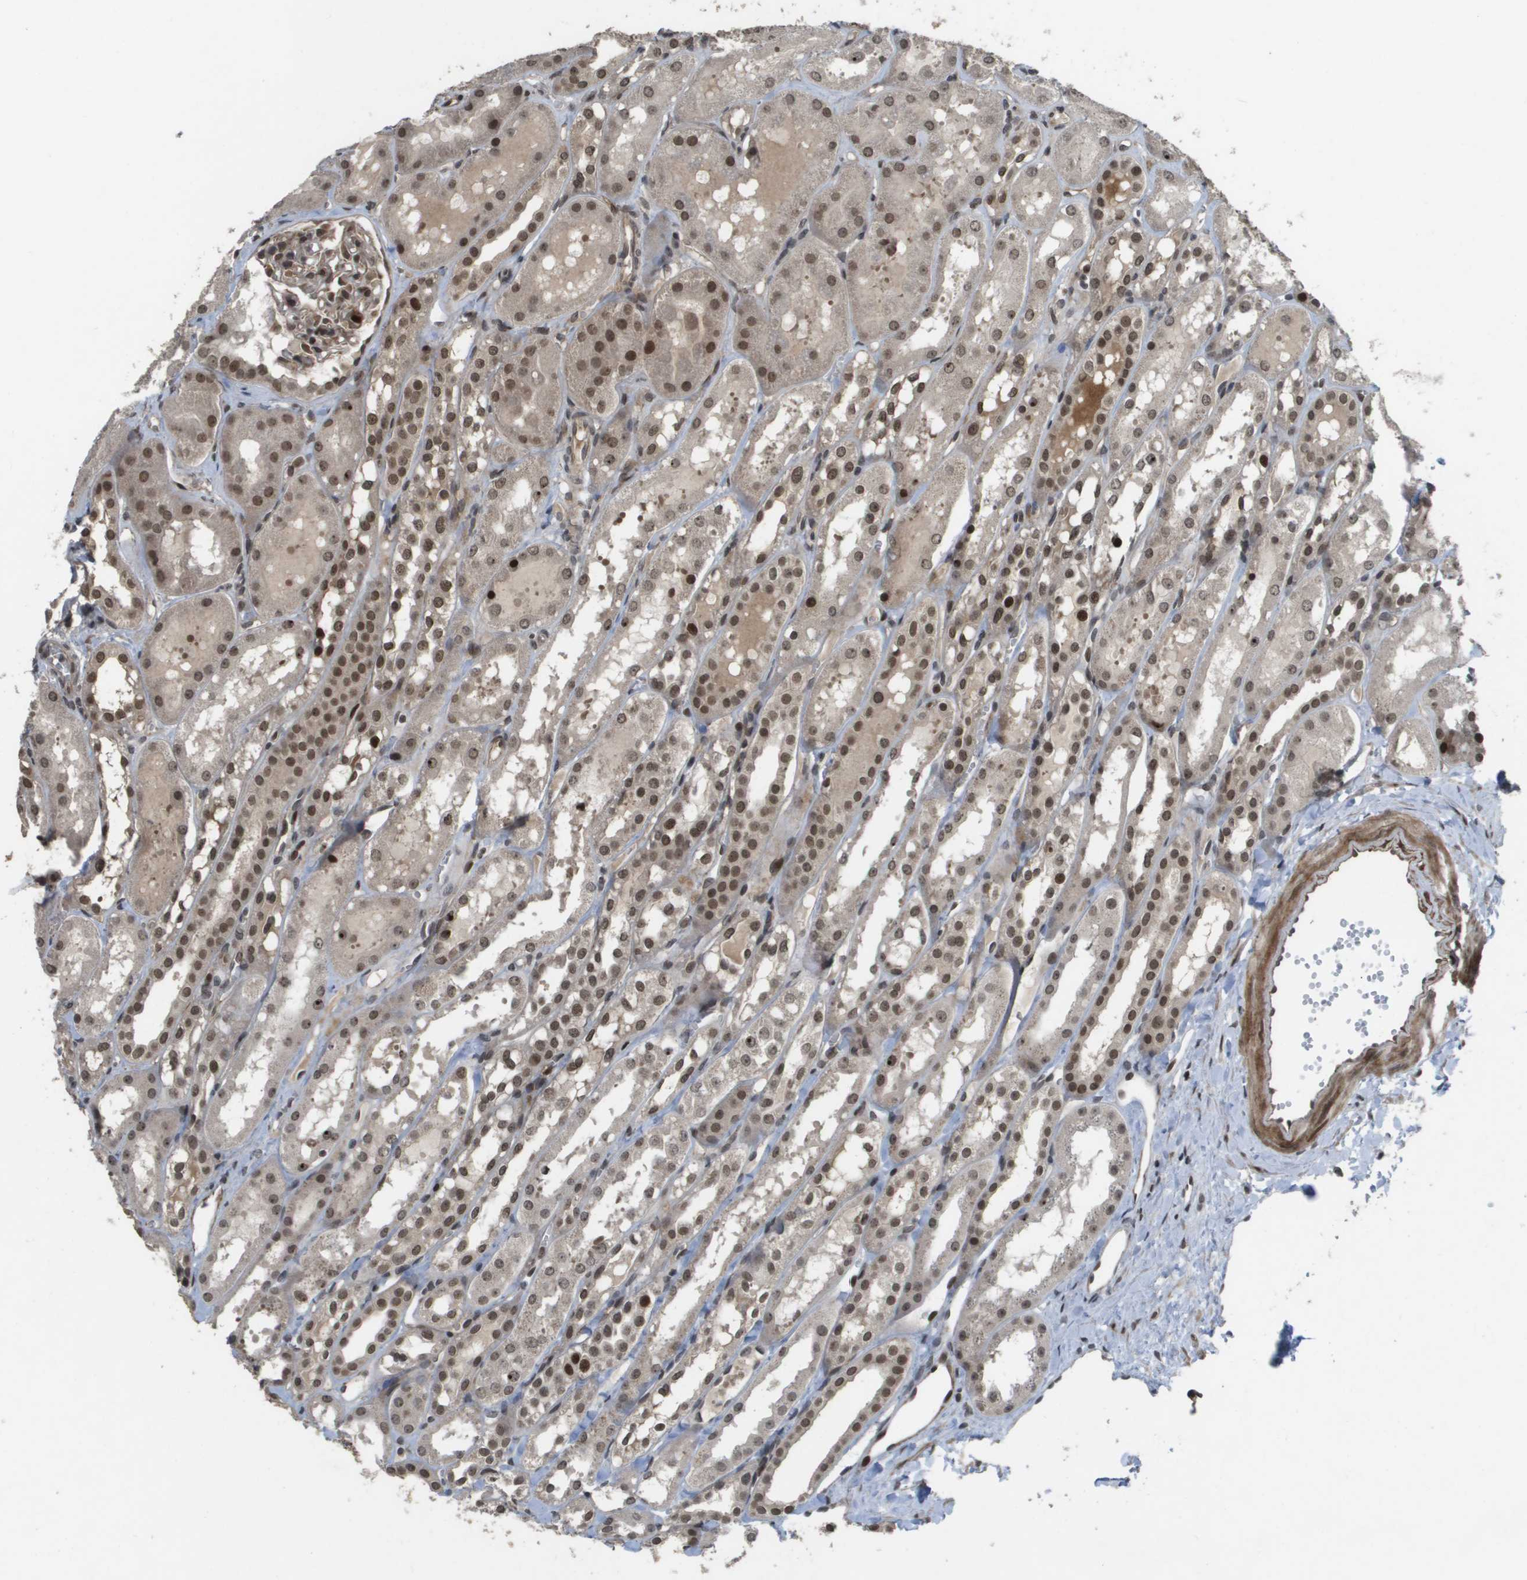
{"staining": {"intensity": "moderate", "quantity": ">75%", "location": "nuclear"}, "tissue": "kidney", "cell_type": "Cells in glomeruli", "image_type": "normal", "snomed": [{"axis": "morphology", "description": "Normal tissue, NOS"}, {"axis": "topography", "description": "Kidney"}, {"axis": "topography", "description": "Urinary bladder"}], "caption": "Human kidney stained with a brown dye exhibits moderate nuclear positive expression in about >75% of cells in glomeruli.", "gene": "KAT5", "patient": {"sex": "male", "age": 16}}